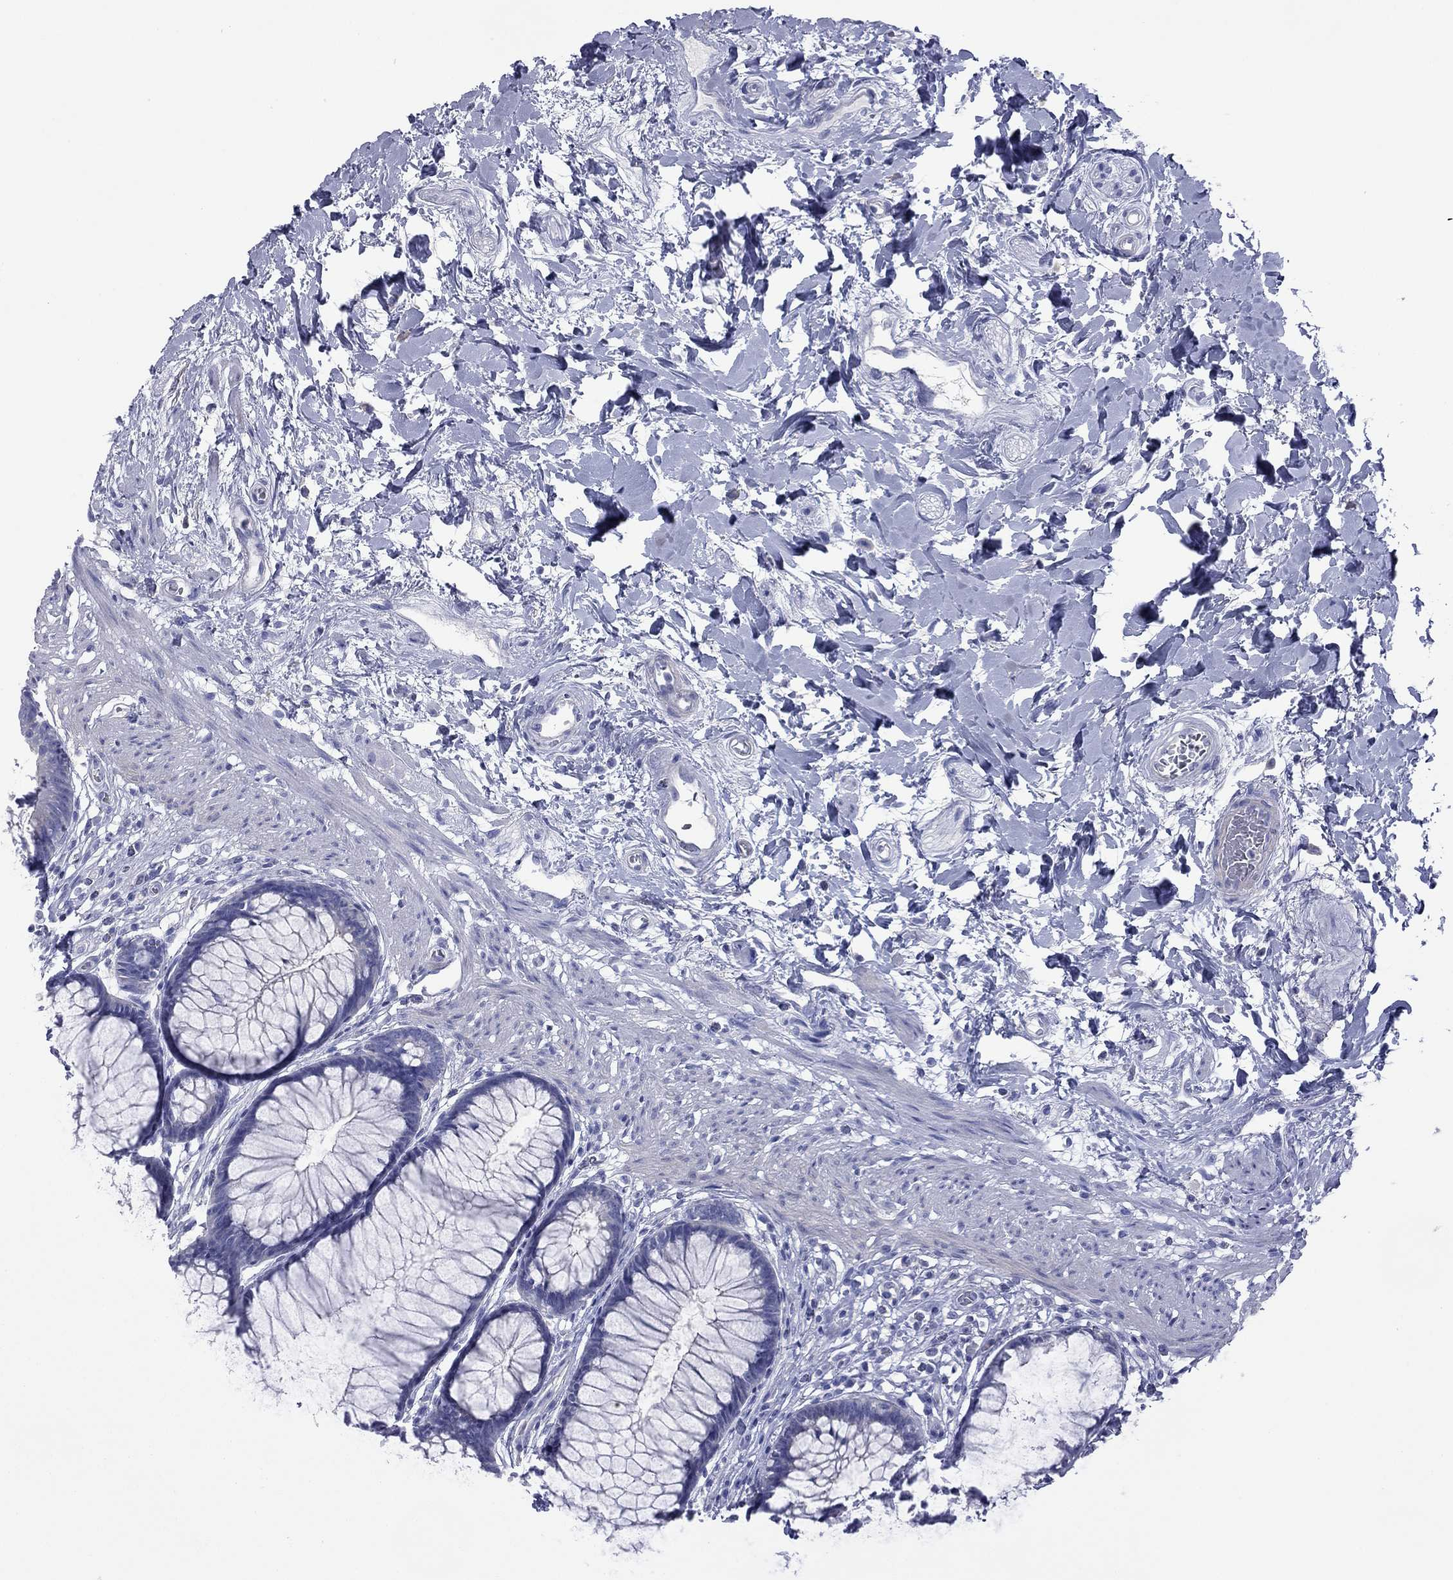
{"staining": {"intensity": "negative", "quantity": "none", "location": "none"}, "tissue": "rectum", "cell_type": "Glandular cells", "image_type": "normal", "snomed": [{"axis": "morphology", "description": "Normal tissue, NOS"}, {"axis": "topography", "description": "Smooth muscle"}, {"axis": "topography", "description": "Rectum"}], "caption": "IHC photomicrograph of unremarkable rectum: human rectum stained with DAB (3,3'-diaminobenzidine) exhibits no significant protein positivity in glandular cells. The staining was performed using DAB to visualize the protein expression in brown, while the nuclei were stained in blue with hematoxylin (Magnification: 20x).", "gene": "ACTL7B", "patient": {"sex": "male", "age": 53}}